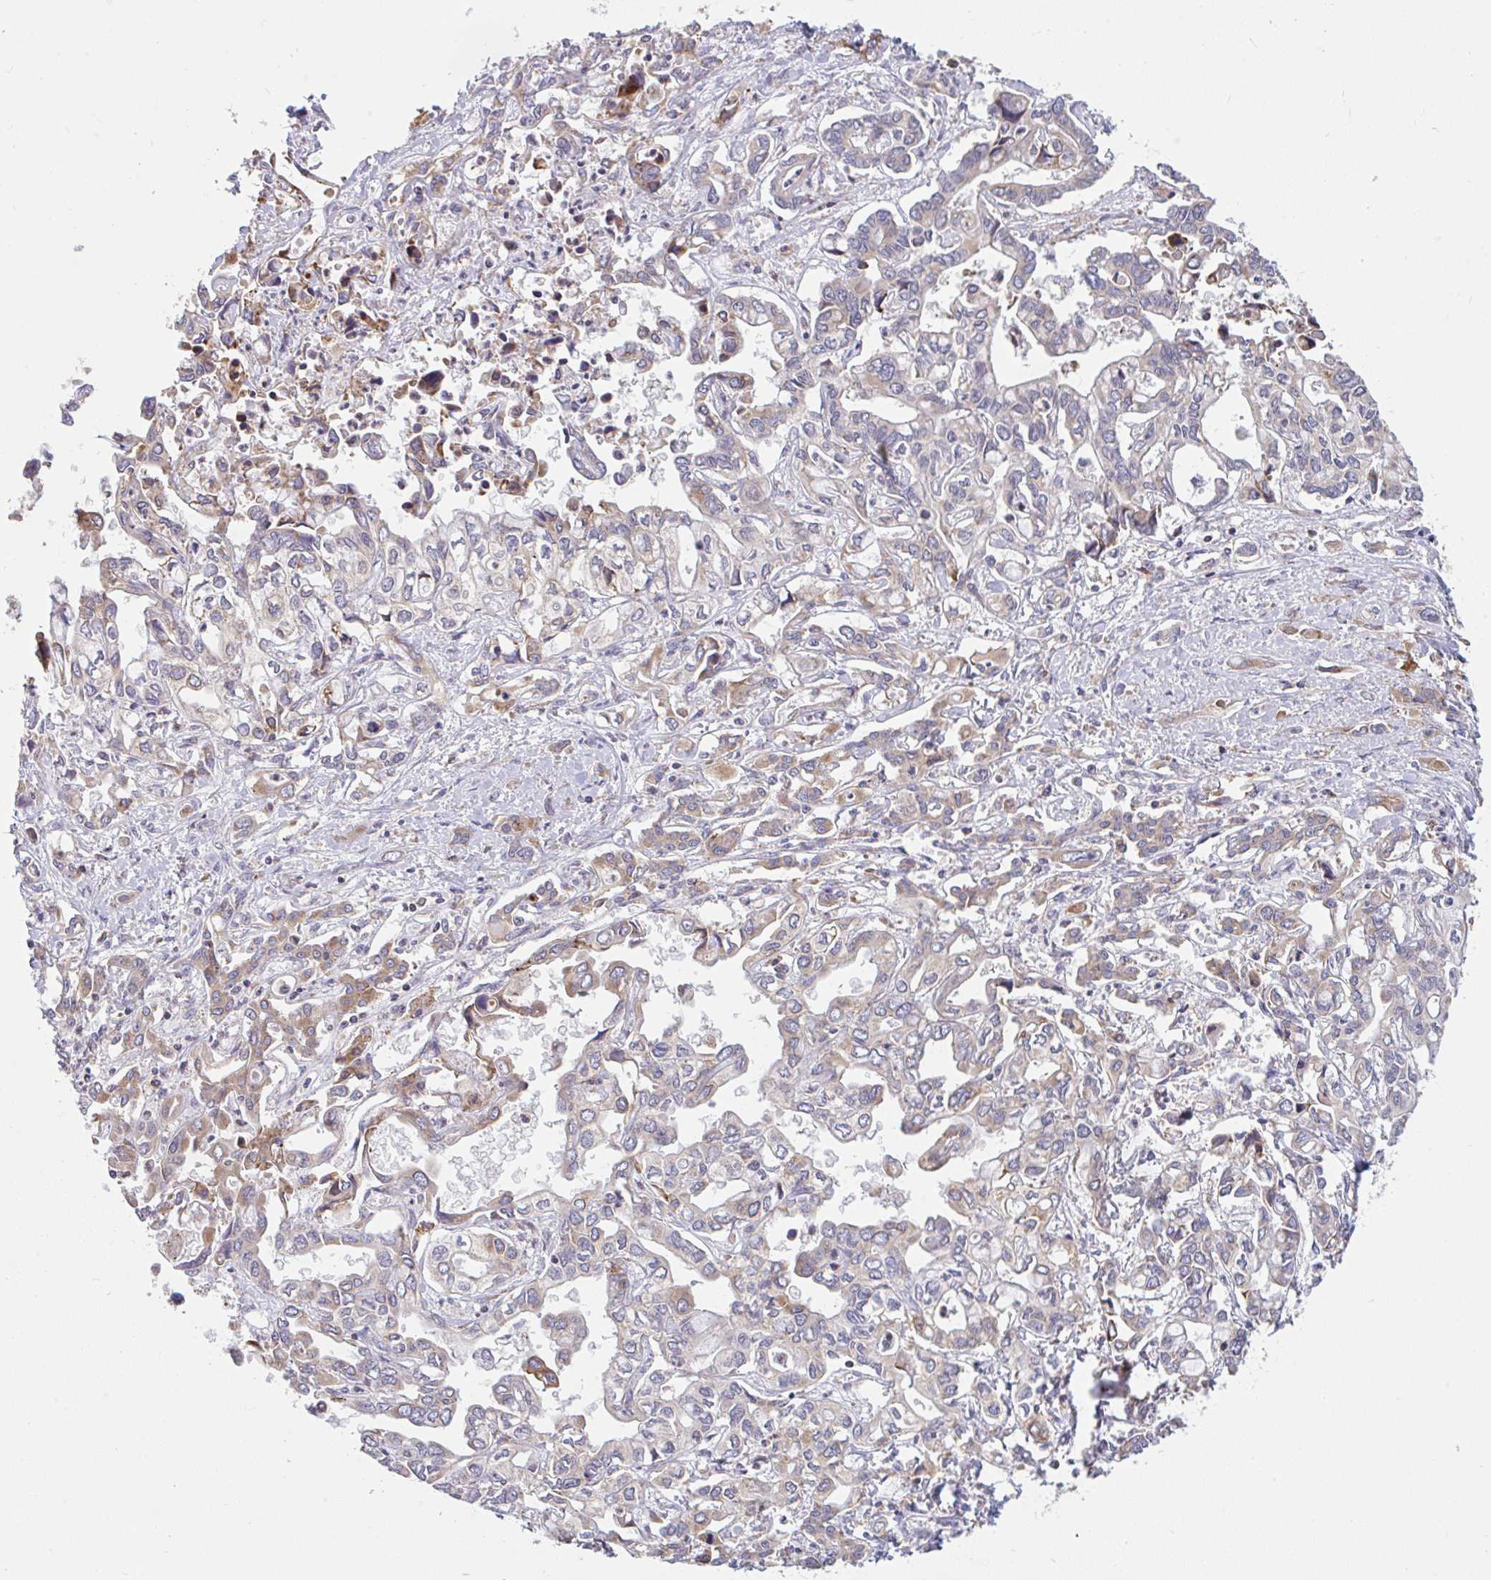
{"staining": {"intensity": "negative", "quantity": "none", "location": "none"}, "tissue": "liver cancer", "cell_type": "Tumor cells", "image_type": "cancer", "snomed": [{"axis": "morphology", "description": "Cholangiocarcinoma"}, {"axis": "topography", "description": "Liver"}], "caption": "Immunohistochemistry of human liver cancer (cholangiocarcinoma) displays no staining in tumor cells.", "gene": "RALBP1", "patient": {"sex": "female", "age": 64}}